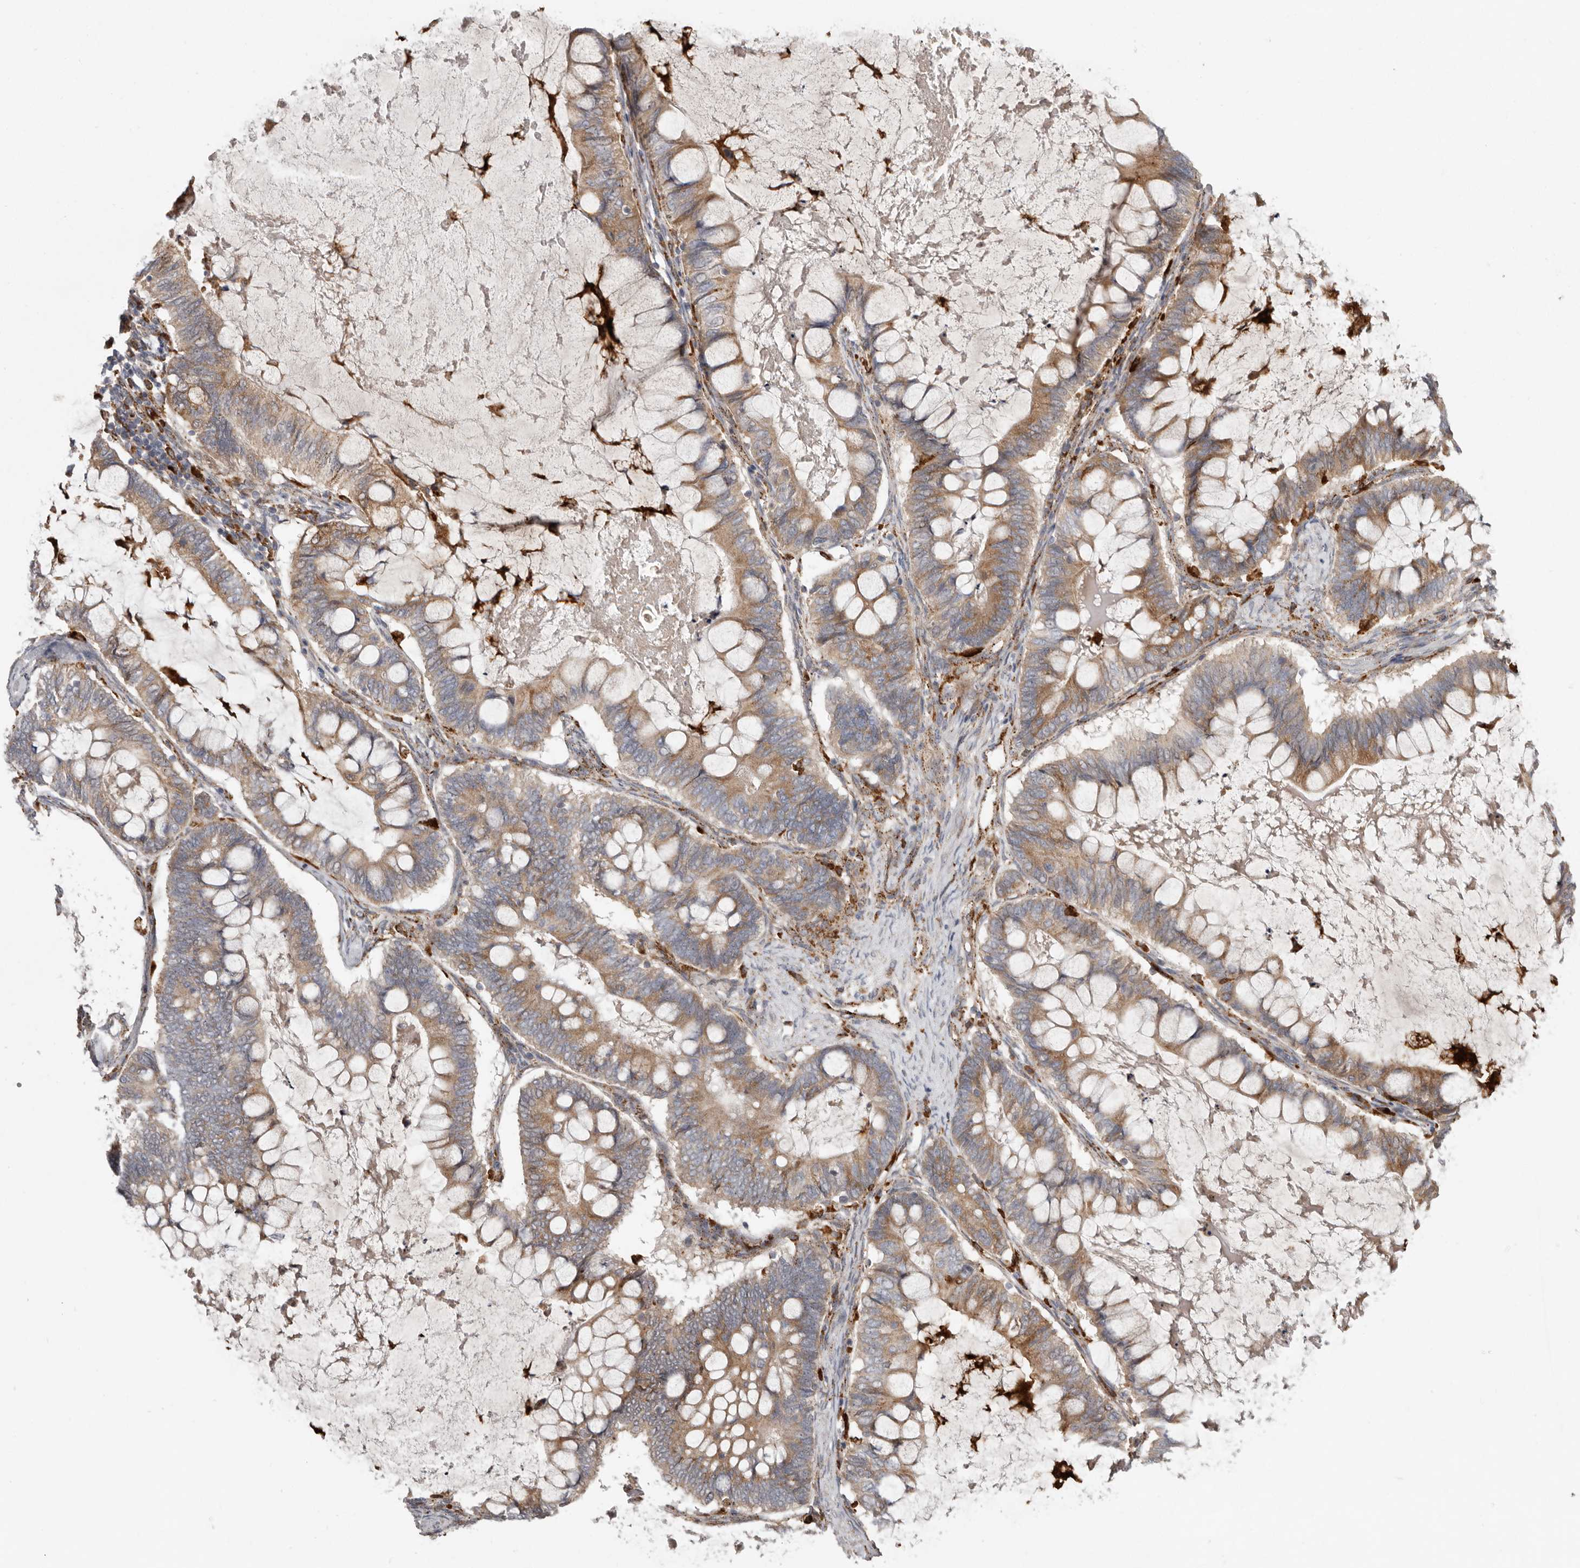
{"staining": {"intensity": "moderate", "quantity": ">75%", "location": "cytoplasmic/membranous"}, "tissue": "ovarian cancer", "cell_type": "Tumor cells", "image_type": "cancer", "snomed": [{"axis": "morphology", "description": "Cystadenocarcinoma, mucinous, NOS"}, {"axis": "topography", "description": "Ovary"}], "caption": "Human mucinous cystadenocarcinoma (ovarian) stained for a protein (brown) displays moderate cytoplasmic/membranous positive staining in approximately >75% of tumor cells.", "gene": "GRN", "patient": {"sex": "female", "age": 61}}